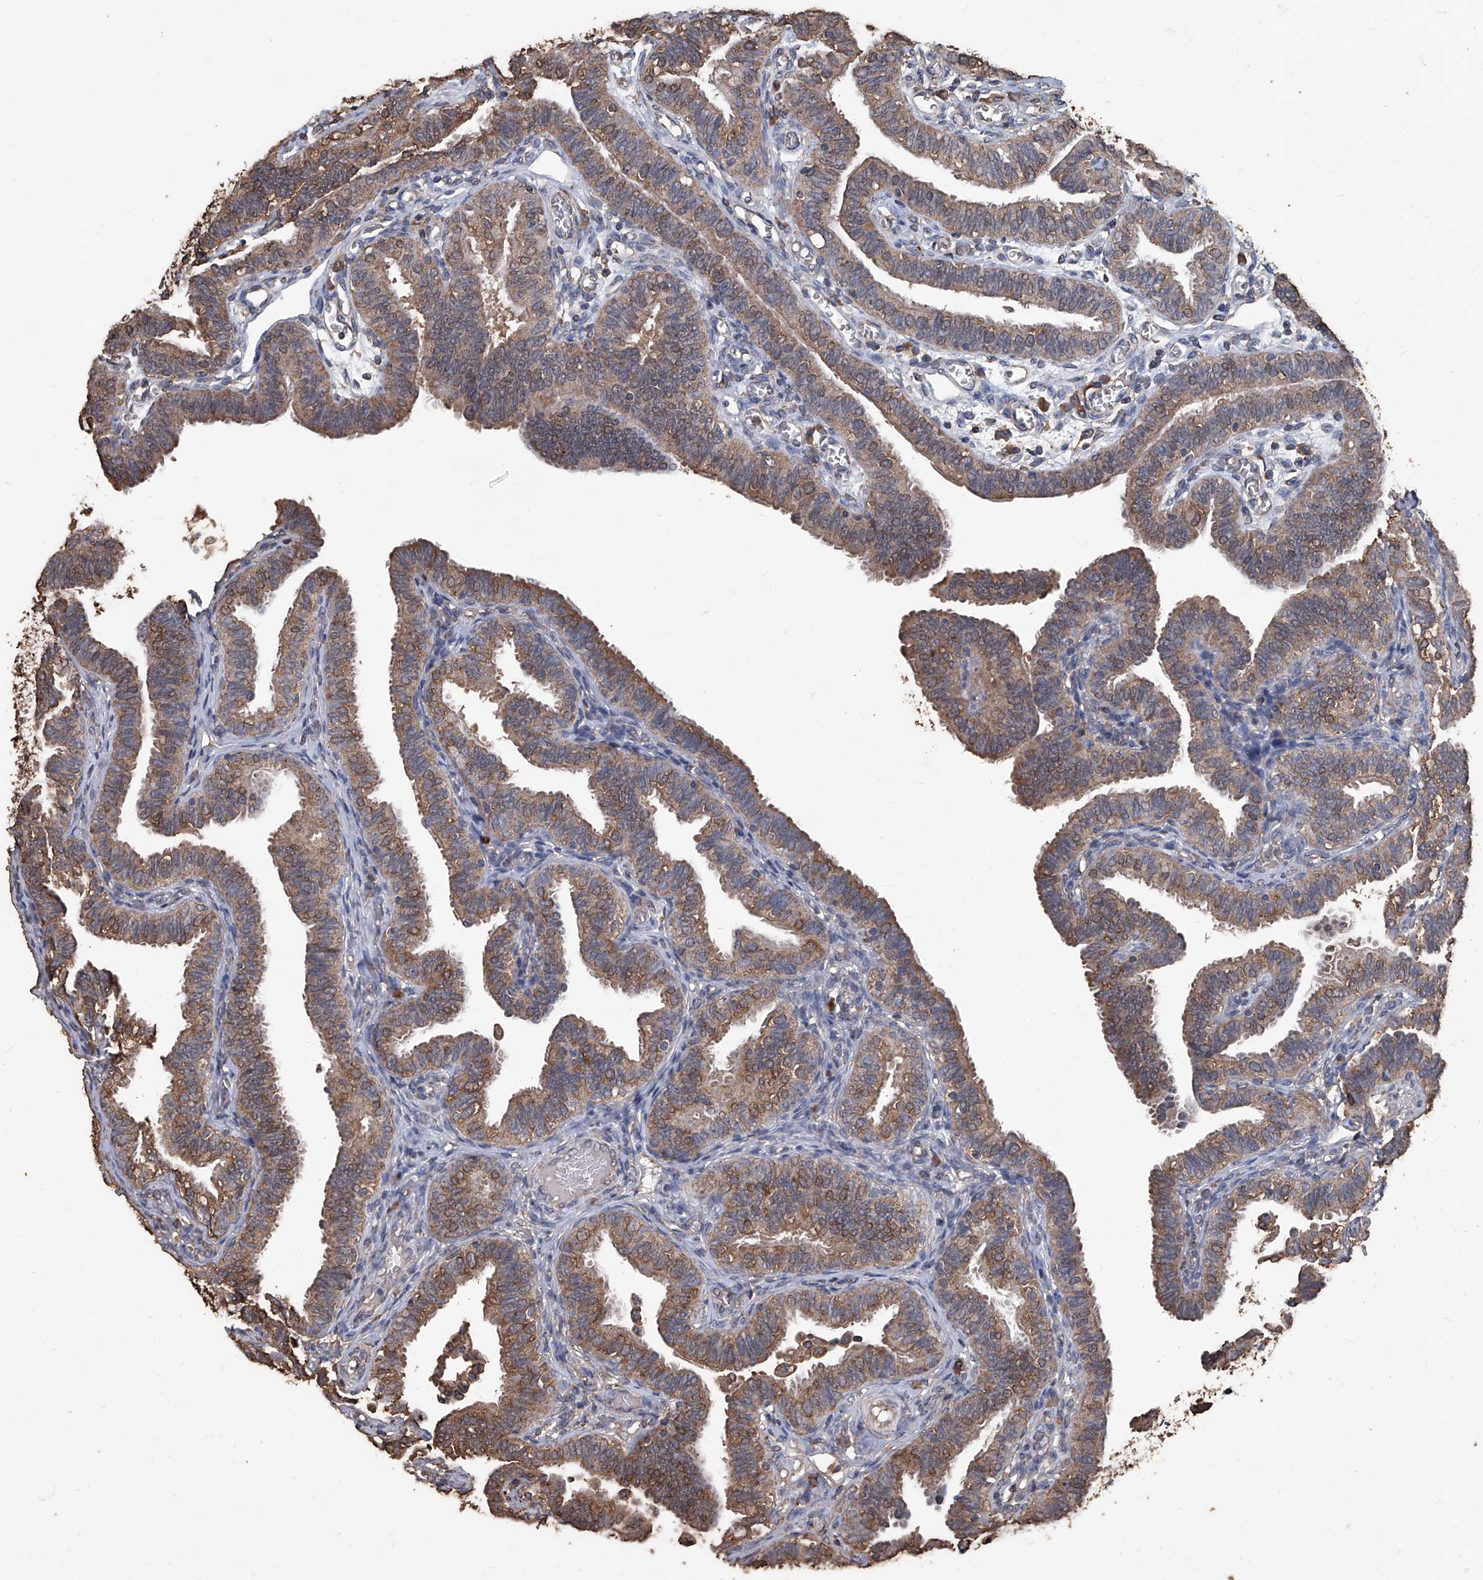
{"staining": {"intensity": "moderate", "quantity": ">75%", "location": "cytoplasmic/membranous"}, "tissue": "fallopian tube", "cell_type": "Glandular cells", "image_type": "normal", "snomed": [{"axis": "morphology", "description": "Normal tissue, NOS"}, {"axis": "topography", "description": "Fallopian tube"}], "caption": "Immunohistochemistry staining of unremarkable fallopian tube, which exhibits medium levels of moderate cytoplasmic/membranous expression in approximately >75% of glandular cells indicating moderate cytoplasmic/membranous protein staining. The staining was performed using DAB (3,3'-diaminobenzidine) (brown) for protein detection and nuclei were counterstained in hematoxylin (blue).", "gene": "STARD7", "patient": {"sex": "female", "age": 39}}